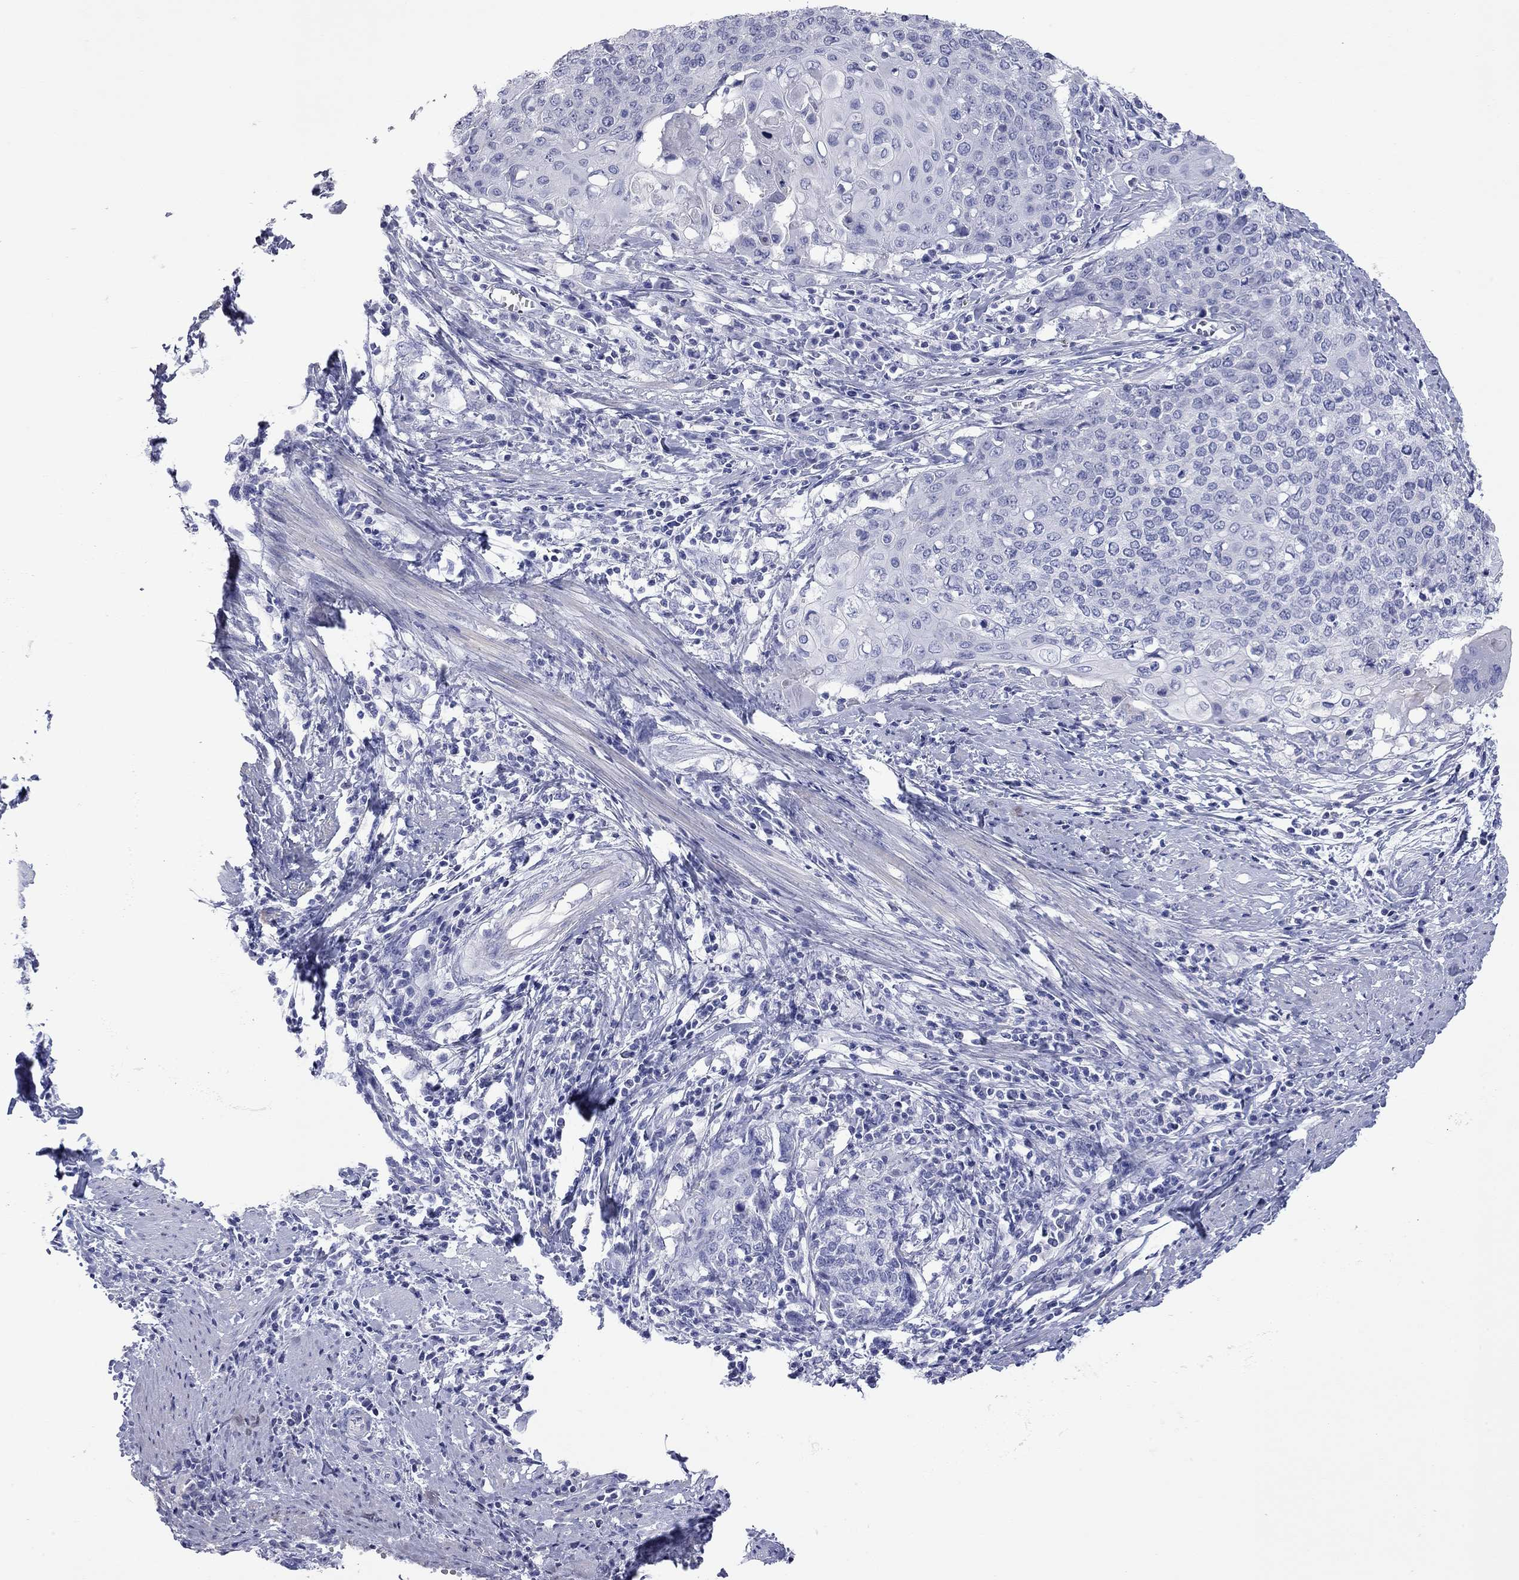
{"staining": {"intensity": "negative", "quantity": "none", "location": "none"}, "tissue": "cervical cancer", "cell_type": "Tumor cells", "image_type": "cancer", "snomed": [{"axis": "morphology", "description": "Squamous cell carcinoma, NOS"}, {"axis": "topography", "description": "Cervix"}], "caption": "This is an IHC histopathology image of cervical cancer (squamous cell carcinoma). There is no staining in tumor cells.", "gene": "ACTL7B", "patient": {"sex": "female", "age": 39}}